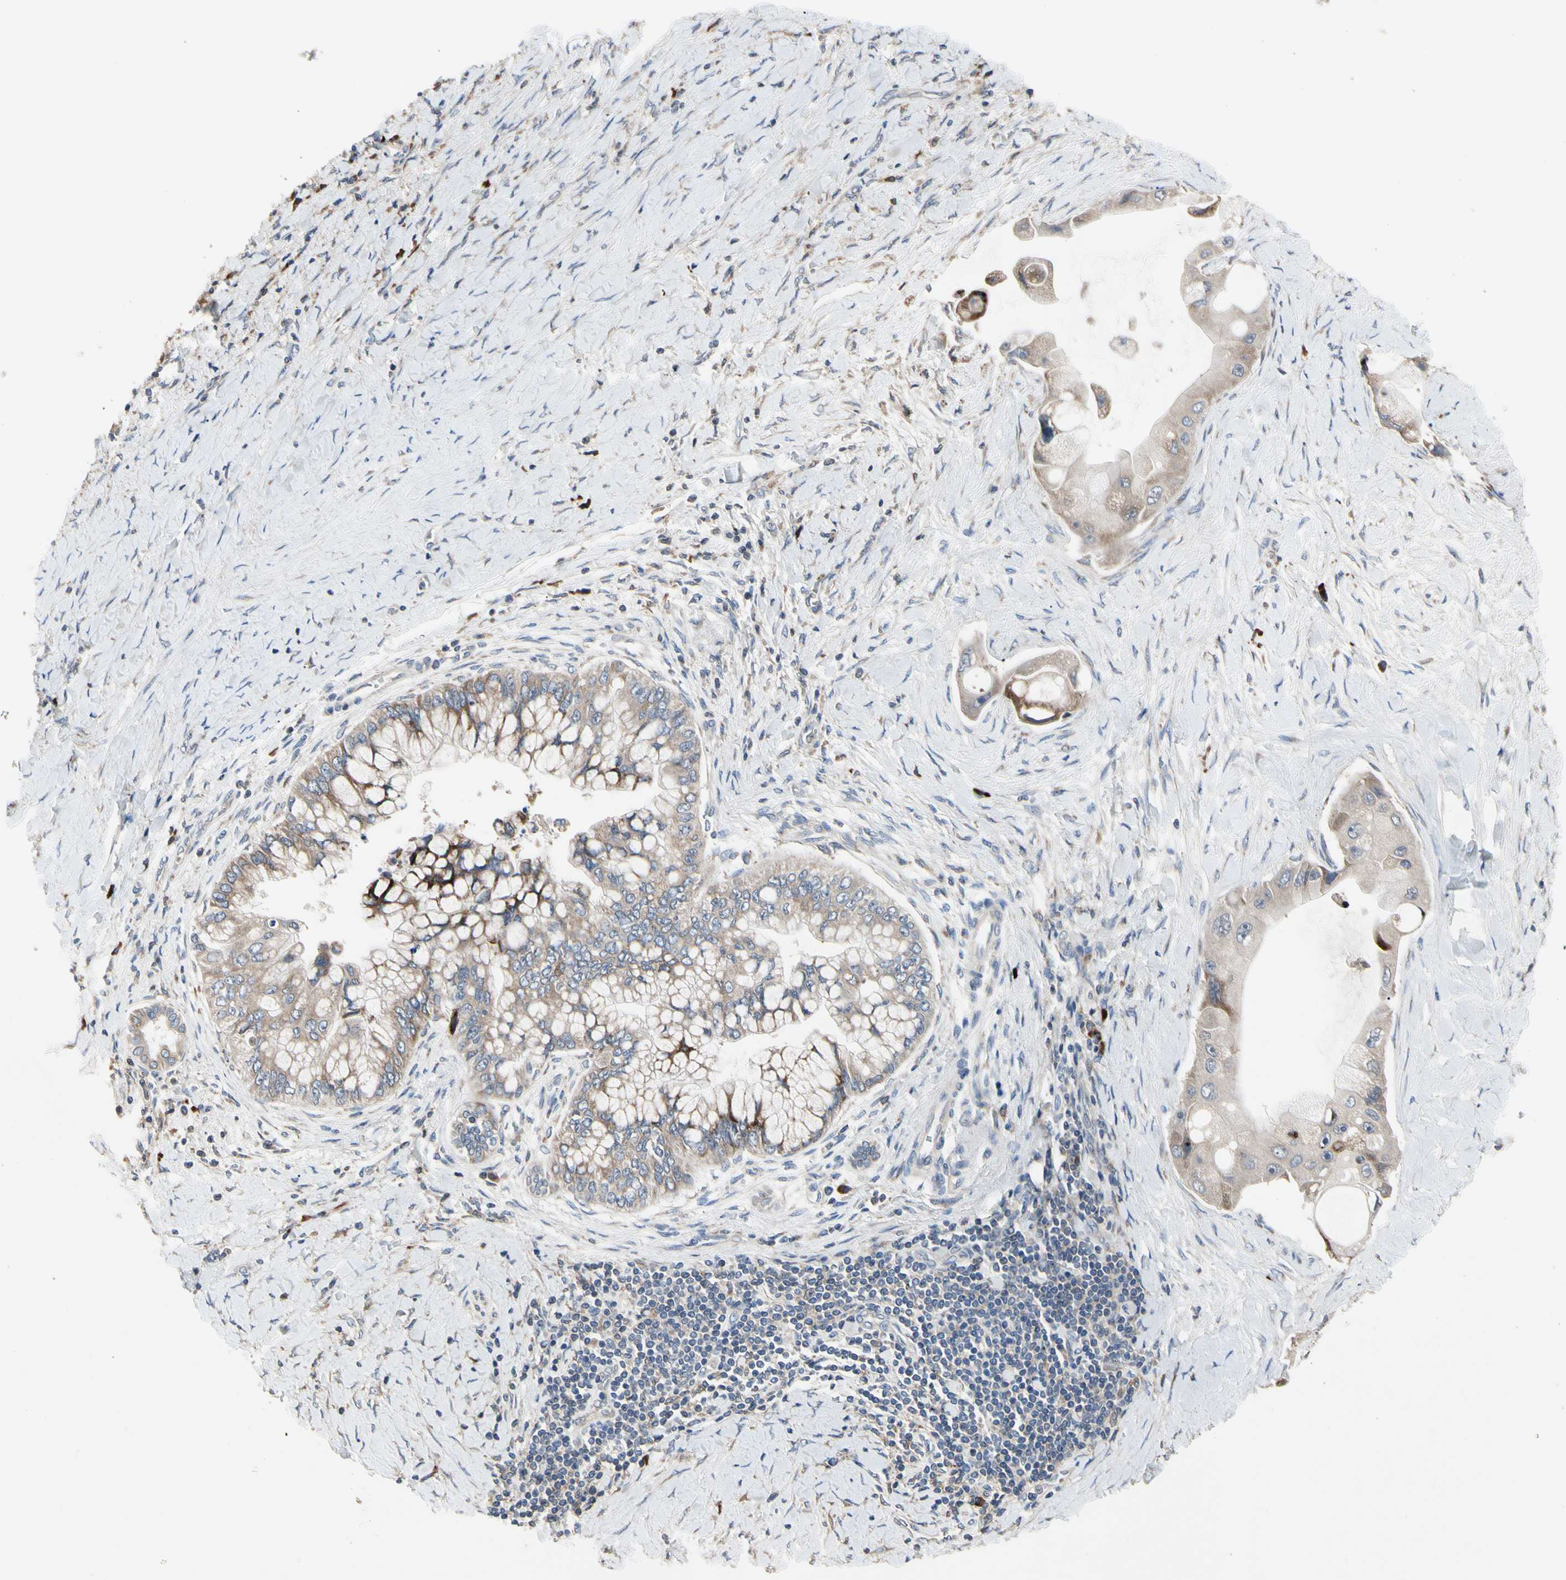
{"staining": {"intensity": "weak", "quantity": ">75%", "location": "cytoplasmic/membranous"}, "tissue": "liver cancer", "cell_type": "Tumor cells", "image_type": "cancer", "snomed": [{"axis": "morphology", "description": "Normal tissue, NOS"}, {"axis": "morphology", "description": "Cholangiocarcinoma"}, {"axis": "topography", "description": "Liver"}, {"axis": "topography", "description": "Peripheral nerve tissue"}], "caption": "IHC (DAB (3,3'-diaminobenzidine)) staining of human liver cancer shows weak cytoplasmic/membranous protein positivity in approximately >75% of tumor cells.", "gene": "MMEL1", "patient": {"sex": "male", "age": 50}}